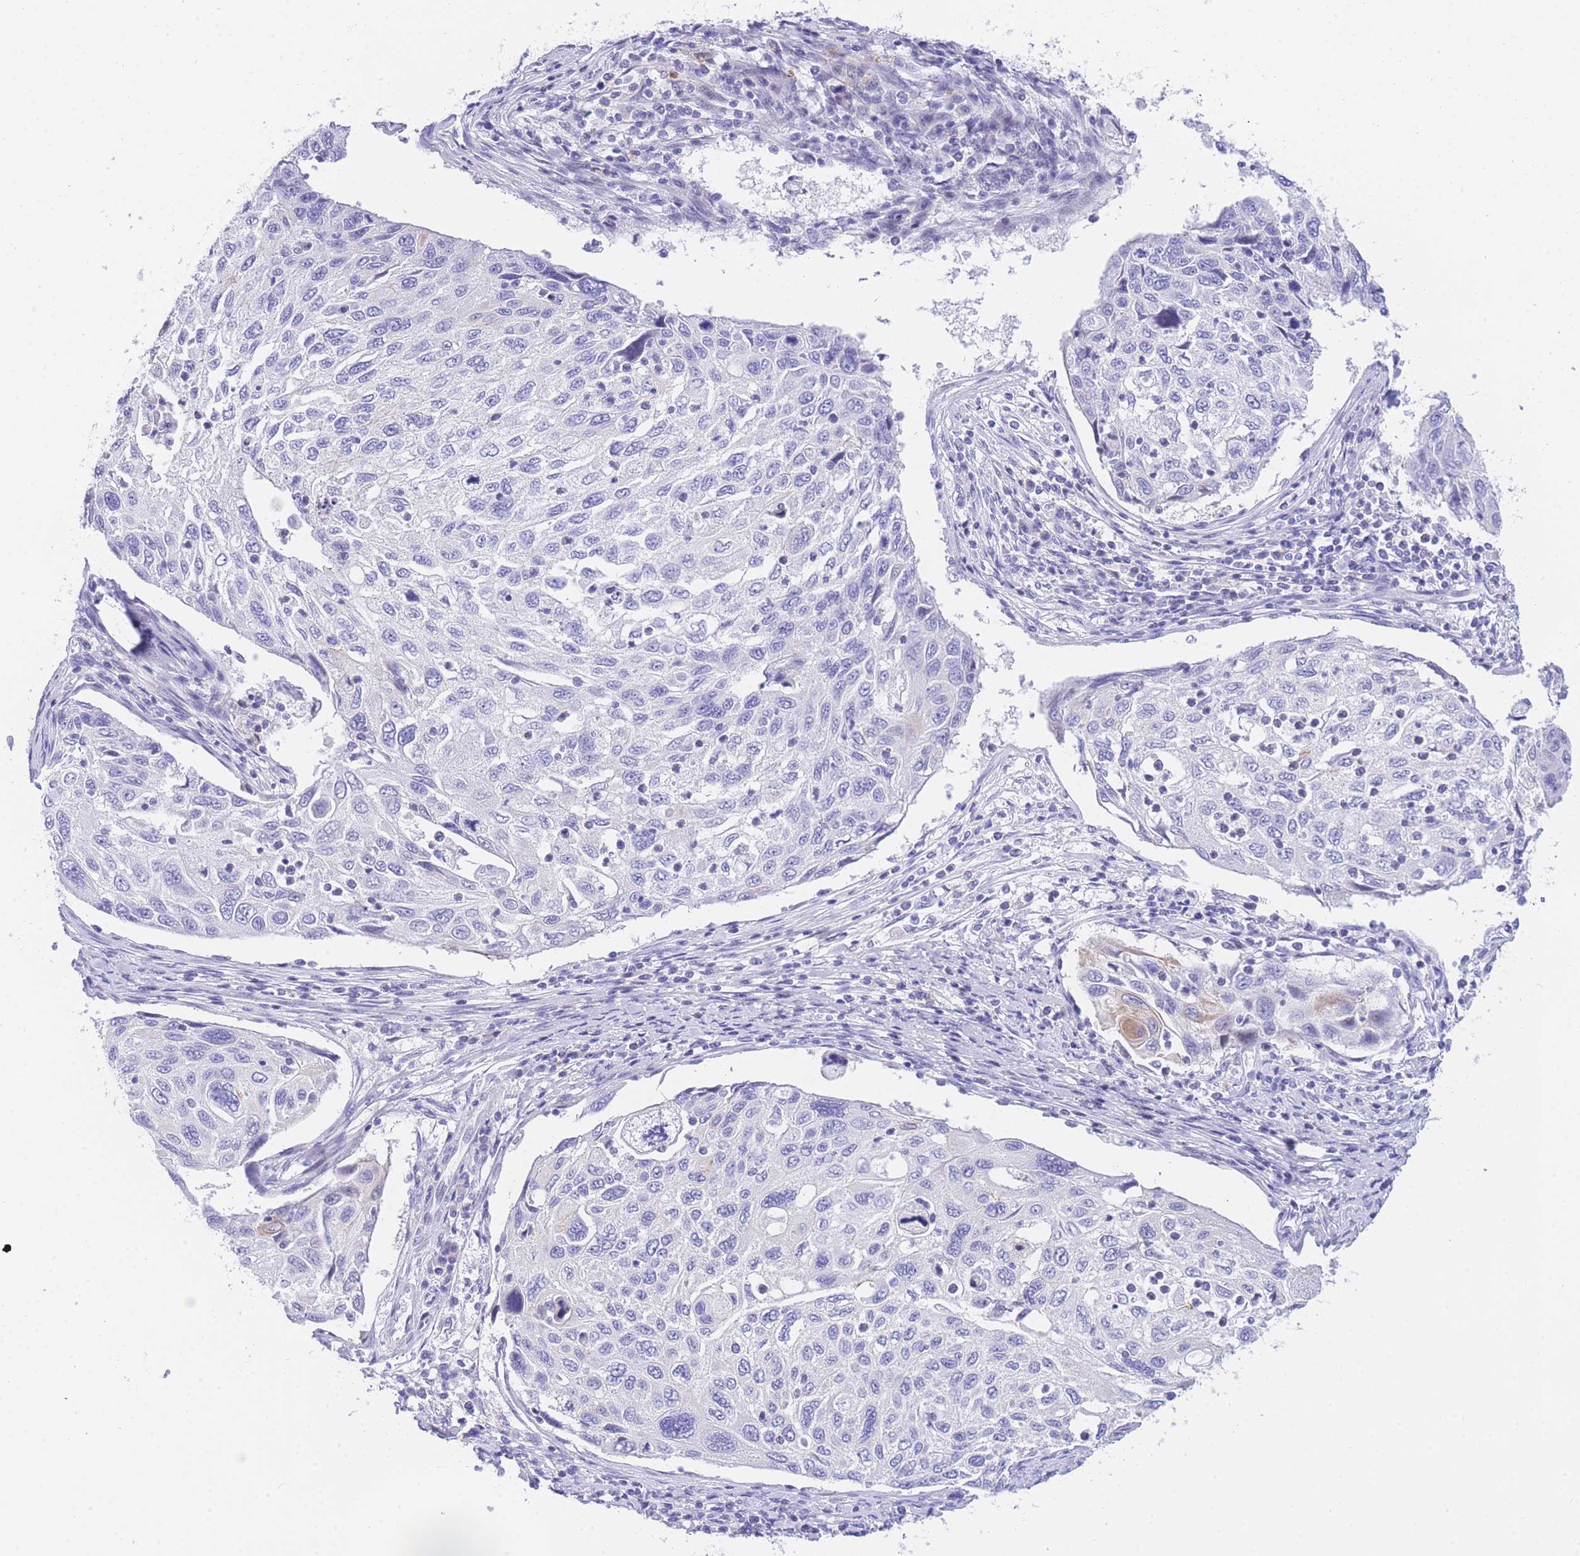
{"staining": {"intensity": "negative", "quantity": "none", "location": "none"}, "tissue": "cervical cancer", "cell_type": "Tumor cells", "image_type": "cancer", "snomed": [{"axis": "morphology", "description": "Squamous cell carcinoma, NOS"}, {"axis": "topography", "description": "Cervix"}], "caption": "IHC of cervical cancer (squamous cell carcinoma) shows no staining in tumor cells.", "gene": "TIFAB", "patient": {"sex": "female", "age": 70}}